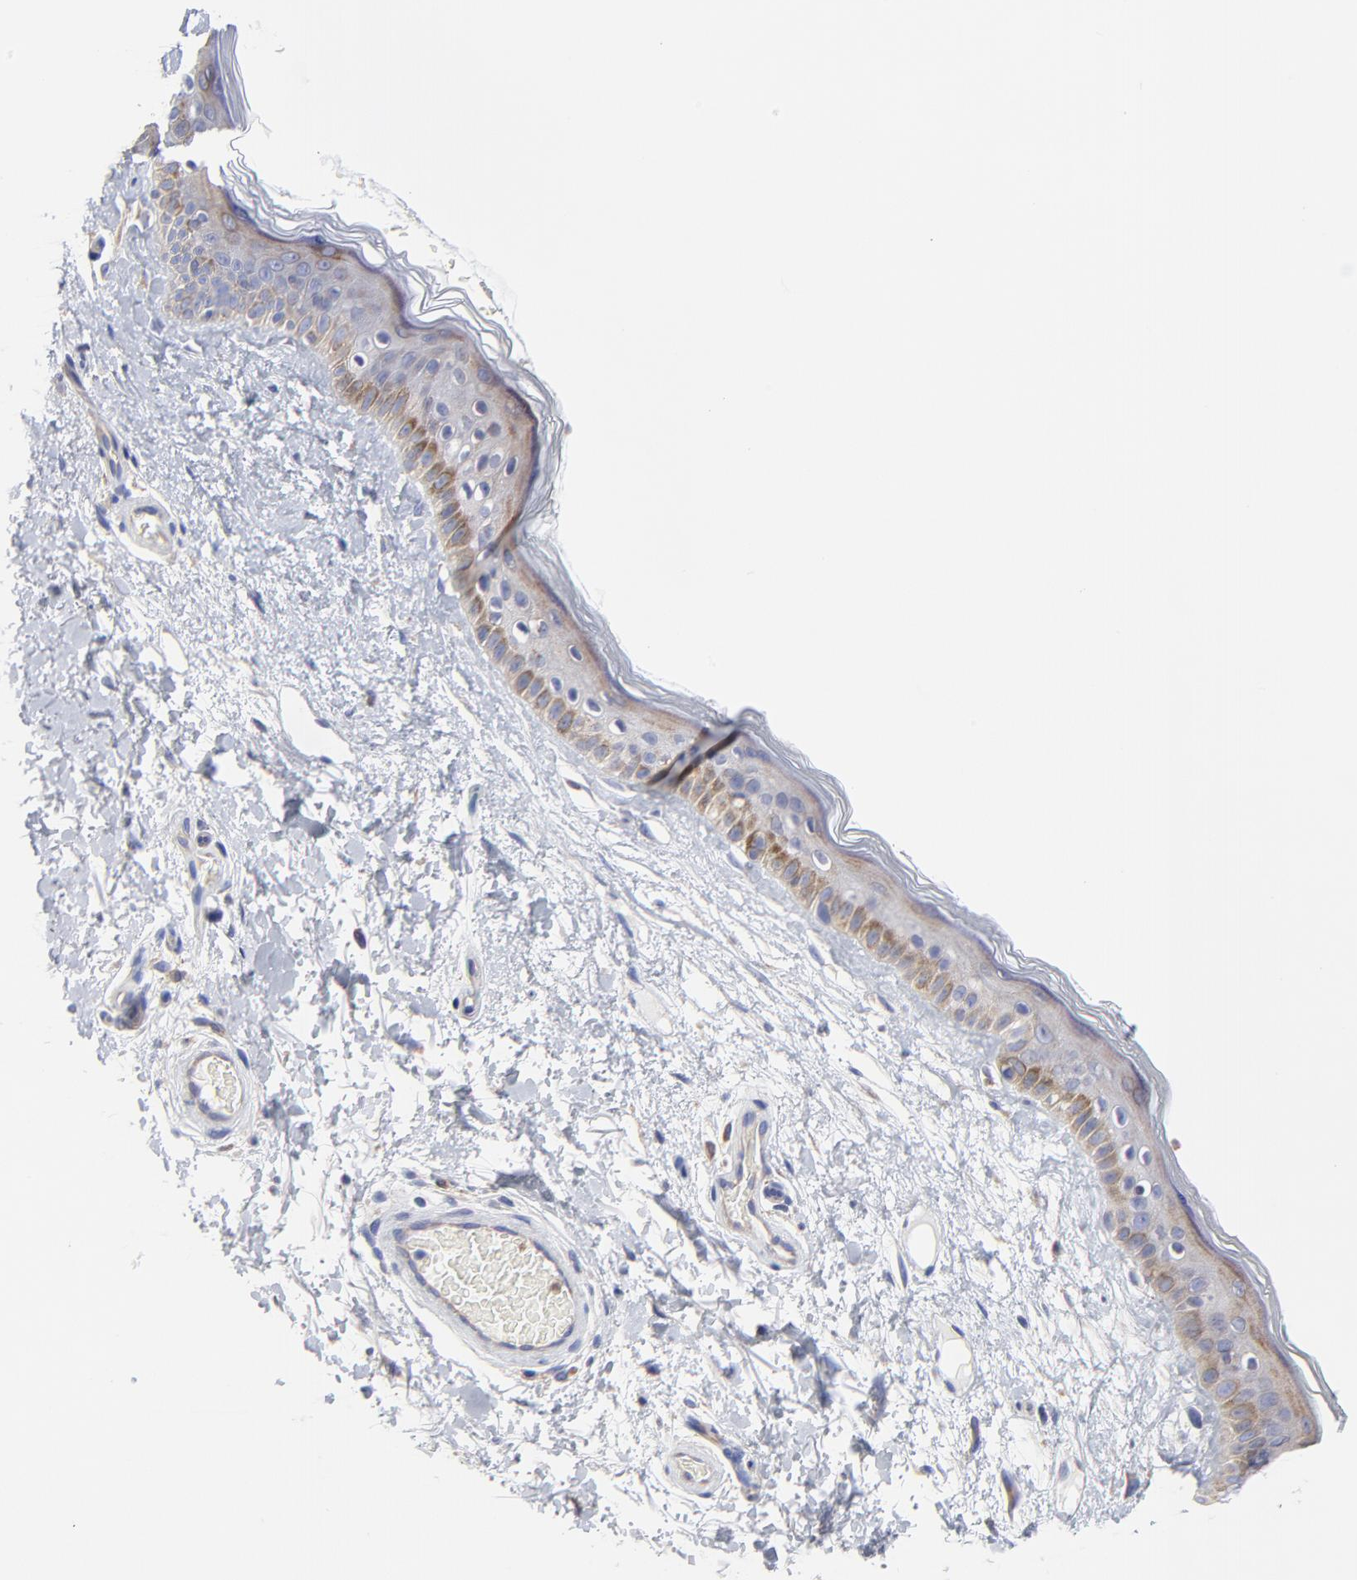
{"staining": {"intensity": "negative", "quantity": "none", "location": "none"}, "tissue": "skin", "cell_type": "Fibroblasts", "image_type": "normal", "snomed": [{"axis": "morphology", "description": "Normal tissue, NOS"}, {"axis": "topography", "description": "Skin"}], "caption": "This is a photomicrograph of IHC staining of unremarkable skin, which shows no expression in fibroblasts.", "gene": "MOSPD2", "patient": {"sex": "male", "age": 63}}